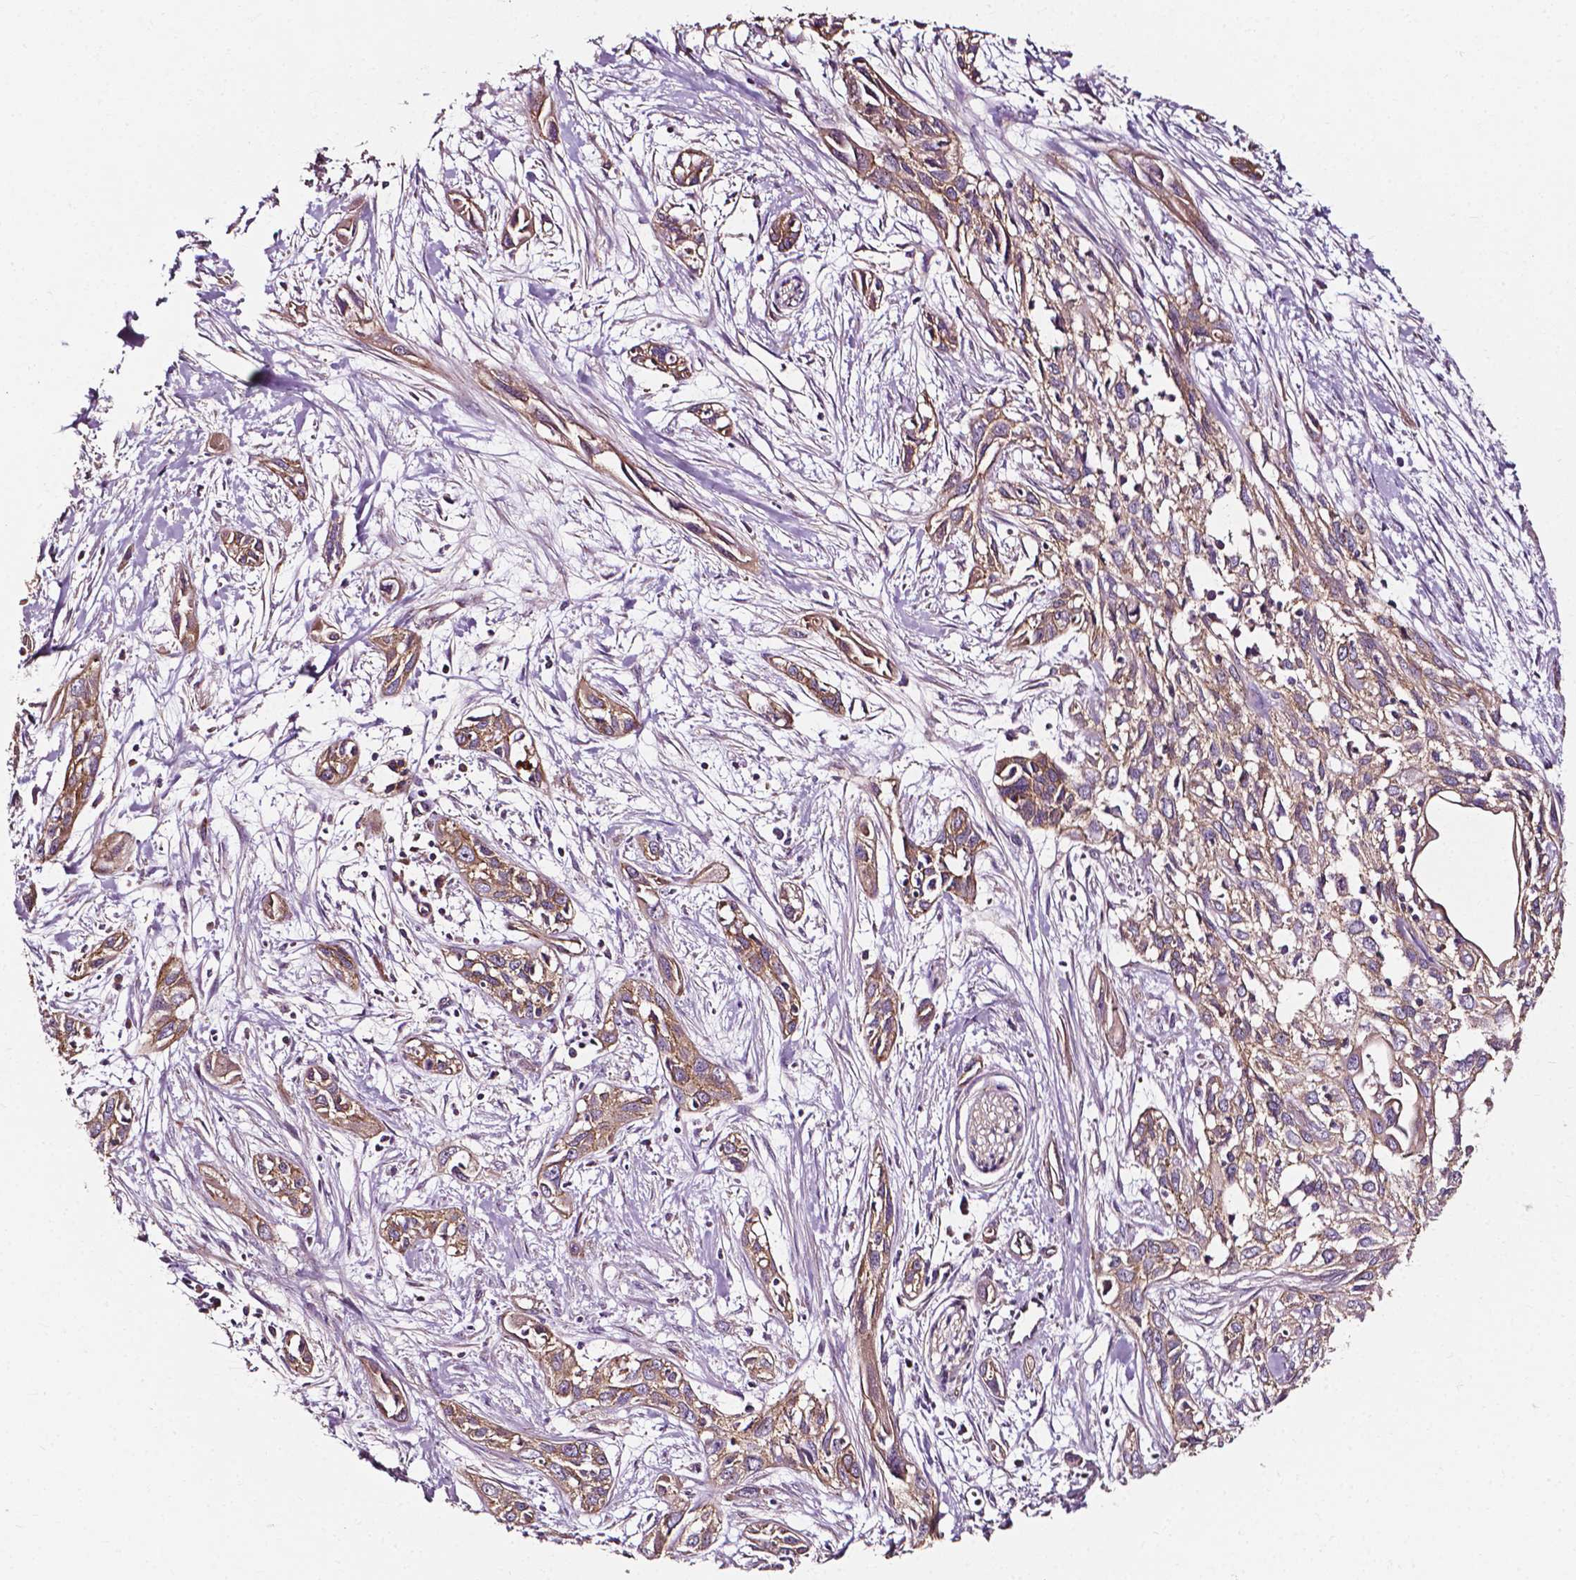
{"staining": {"intensity": "weak", "quantity": ">75%", "location": "cytoplasmic/membranous"}, "tissue": "pancreatic cancer", "cell_type": "Tumor cells", "image_type": "cancer", "snomed": [{"axis": "morphology", "description": "Adenocarcinoma, NOS"}, {"axis": "topography", "description": "Pancreas"}], "caption": "Immunohistochemical staining of human pancreatic adenocarcinoma displays low levels of weak cytoplasmic/membranous expression in about >75% of tumor cells.", "gene": "ATG16L1", "patient": {"sex": "female", "age": 55}}